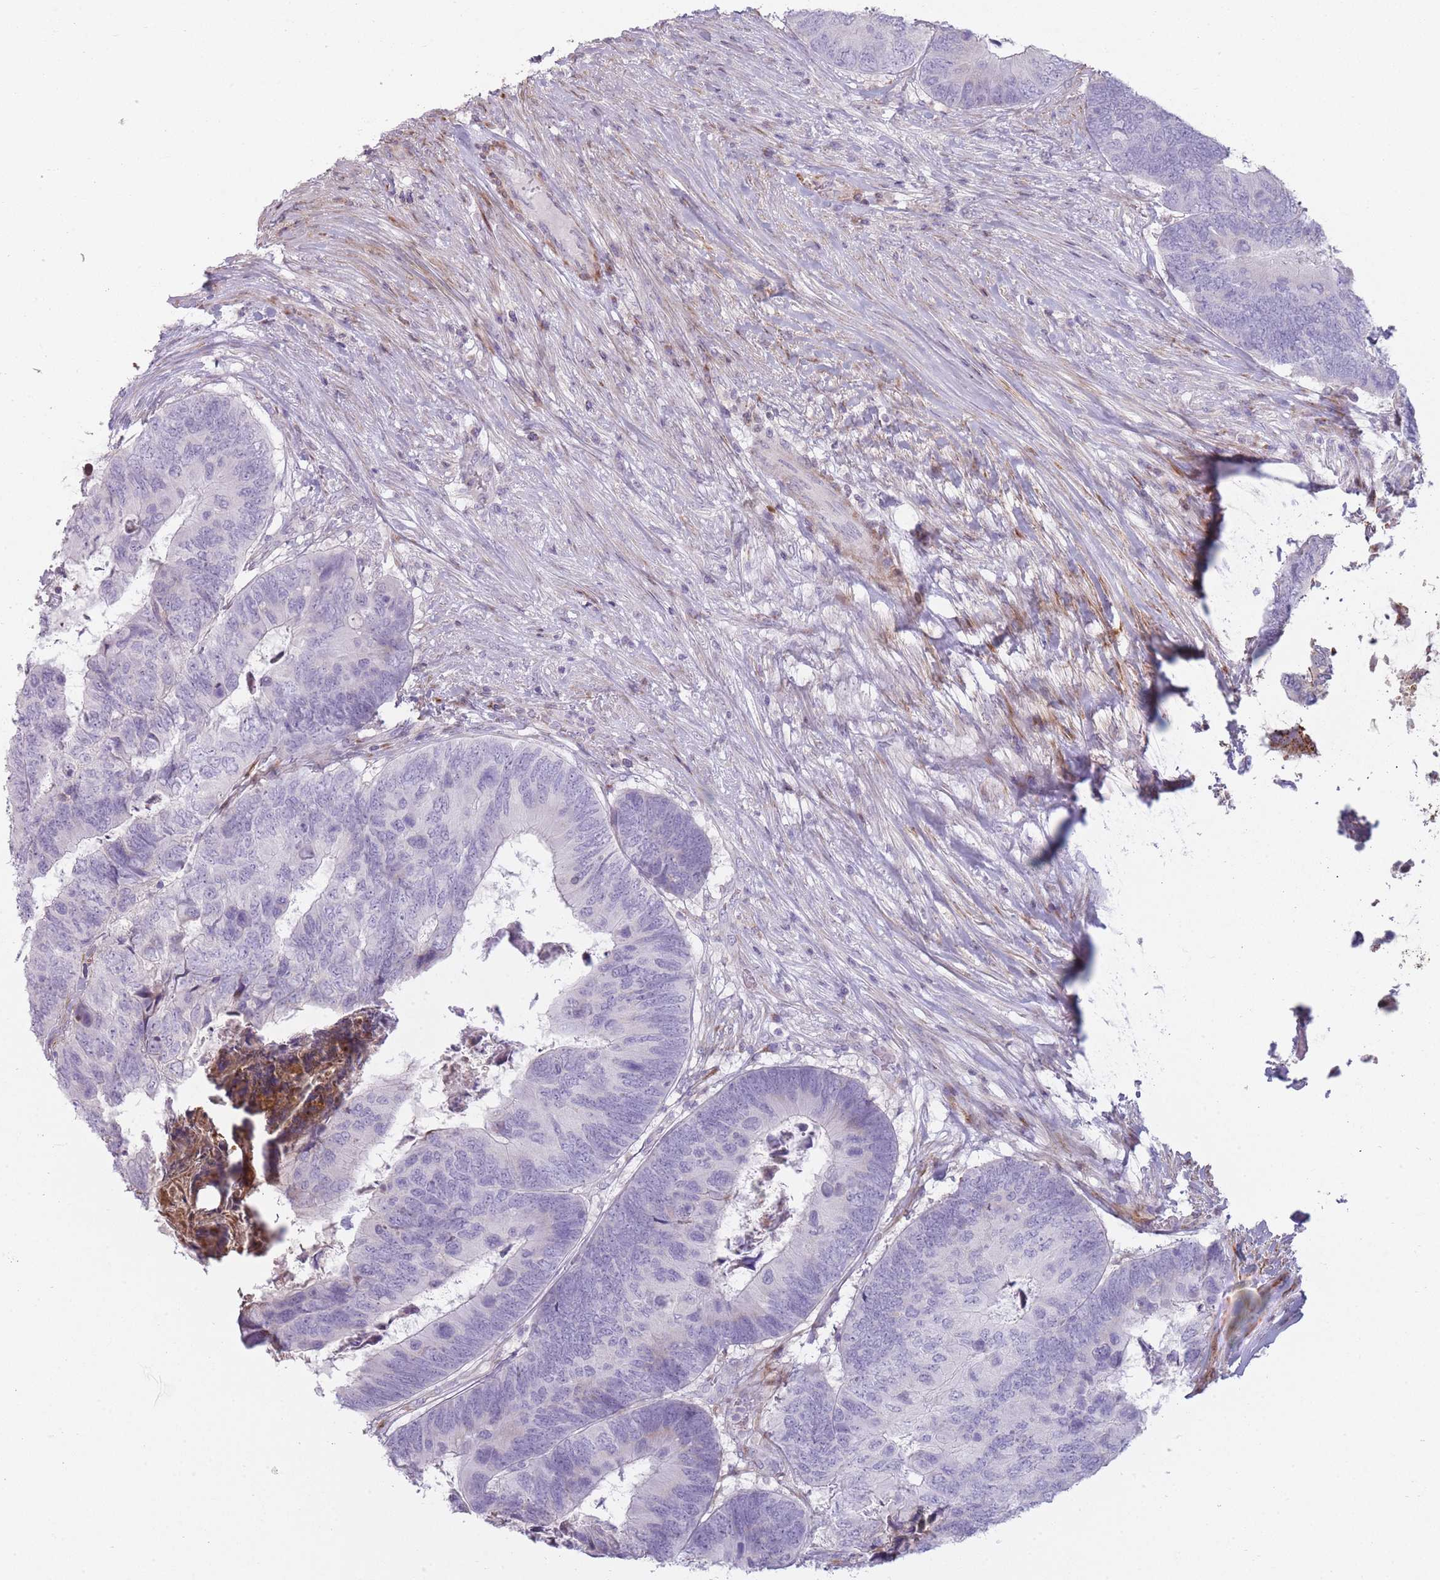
{"staining": {"intensity": "negative", "quantity": "none", "location": "none"}, "tissue": "colorectal cancer", "cell_type": "Tumor cells", "image_type": "cancer", "snomed": [{"axis": "morphology", "description": "Adenocarcinoma, NOS"}, {"axis": "topography", "description": "Colon"}], "caption": "Micrograph shows no significant protein positivity in tumor cells of colorectal adenocarcinoma.", "gene": "PPP3R2", "patient": {"sex": "female", "age": 67}}